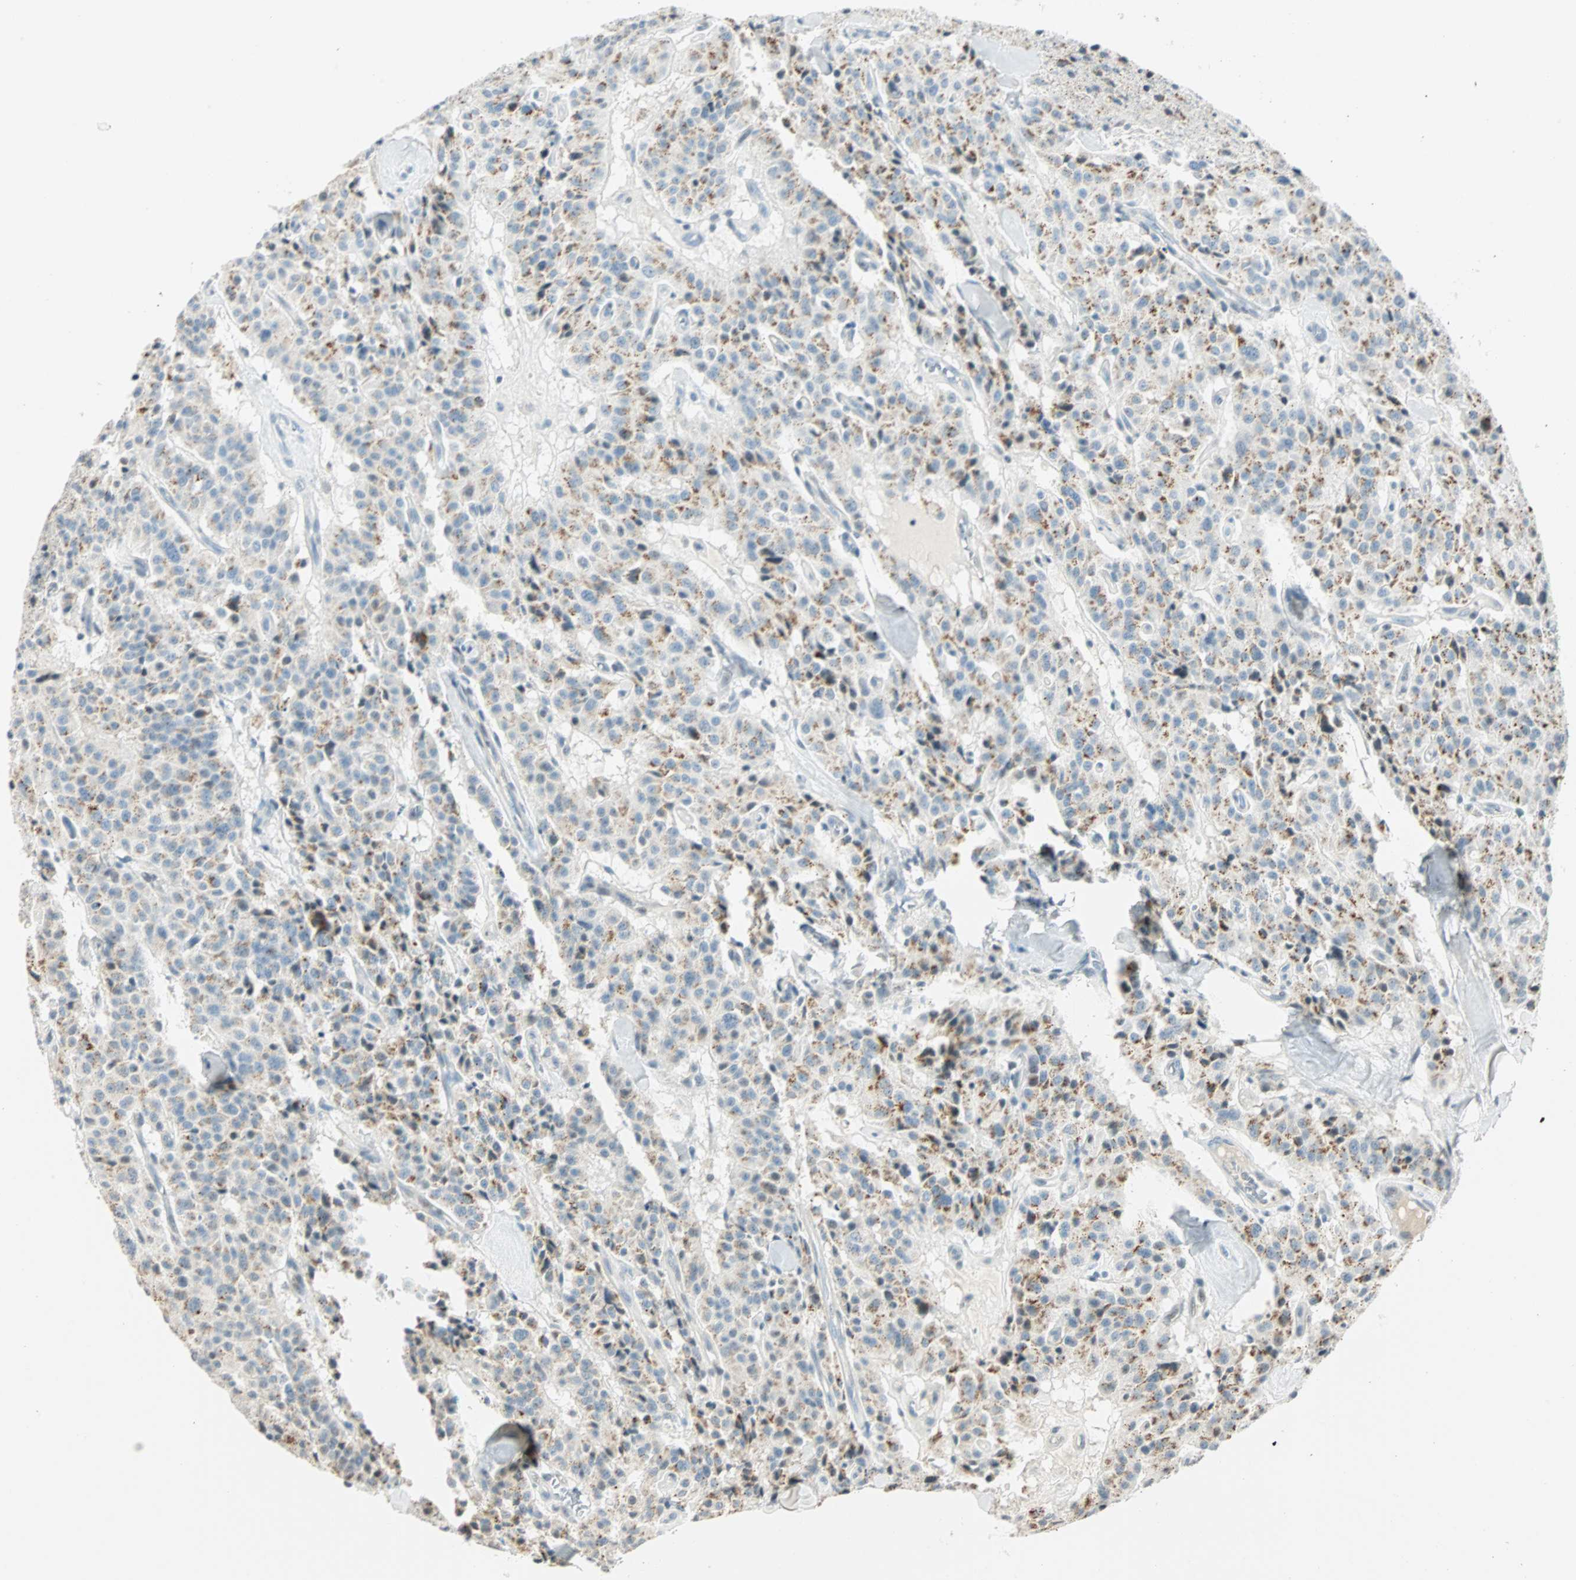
{"staining": {"intensity": "weak", "quantity": "25%-75%", "location": "cytoplasmic/membranous,nuclear"}, "tissue": "carcinoid", "cell_type": "Tumor cells", "image_type": "cancer", "snomed": [{"axis": "morphology", "description": "Carcinoid, malignant, NOS"}, {"axis": "topography", "description": "Lung"}], "caption": "High-power microscopy captured an immunohistochemistry (IHC) micrograph of malignant carcinoid, revealing weak cytoplasmic/membranous and nuclear expression in approximately 25%-75% of tumor cells.", "gene": "SMAD3", "patient": {"sex": "male", "age": 30}}